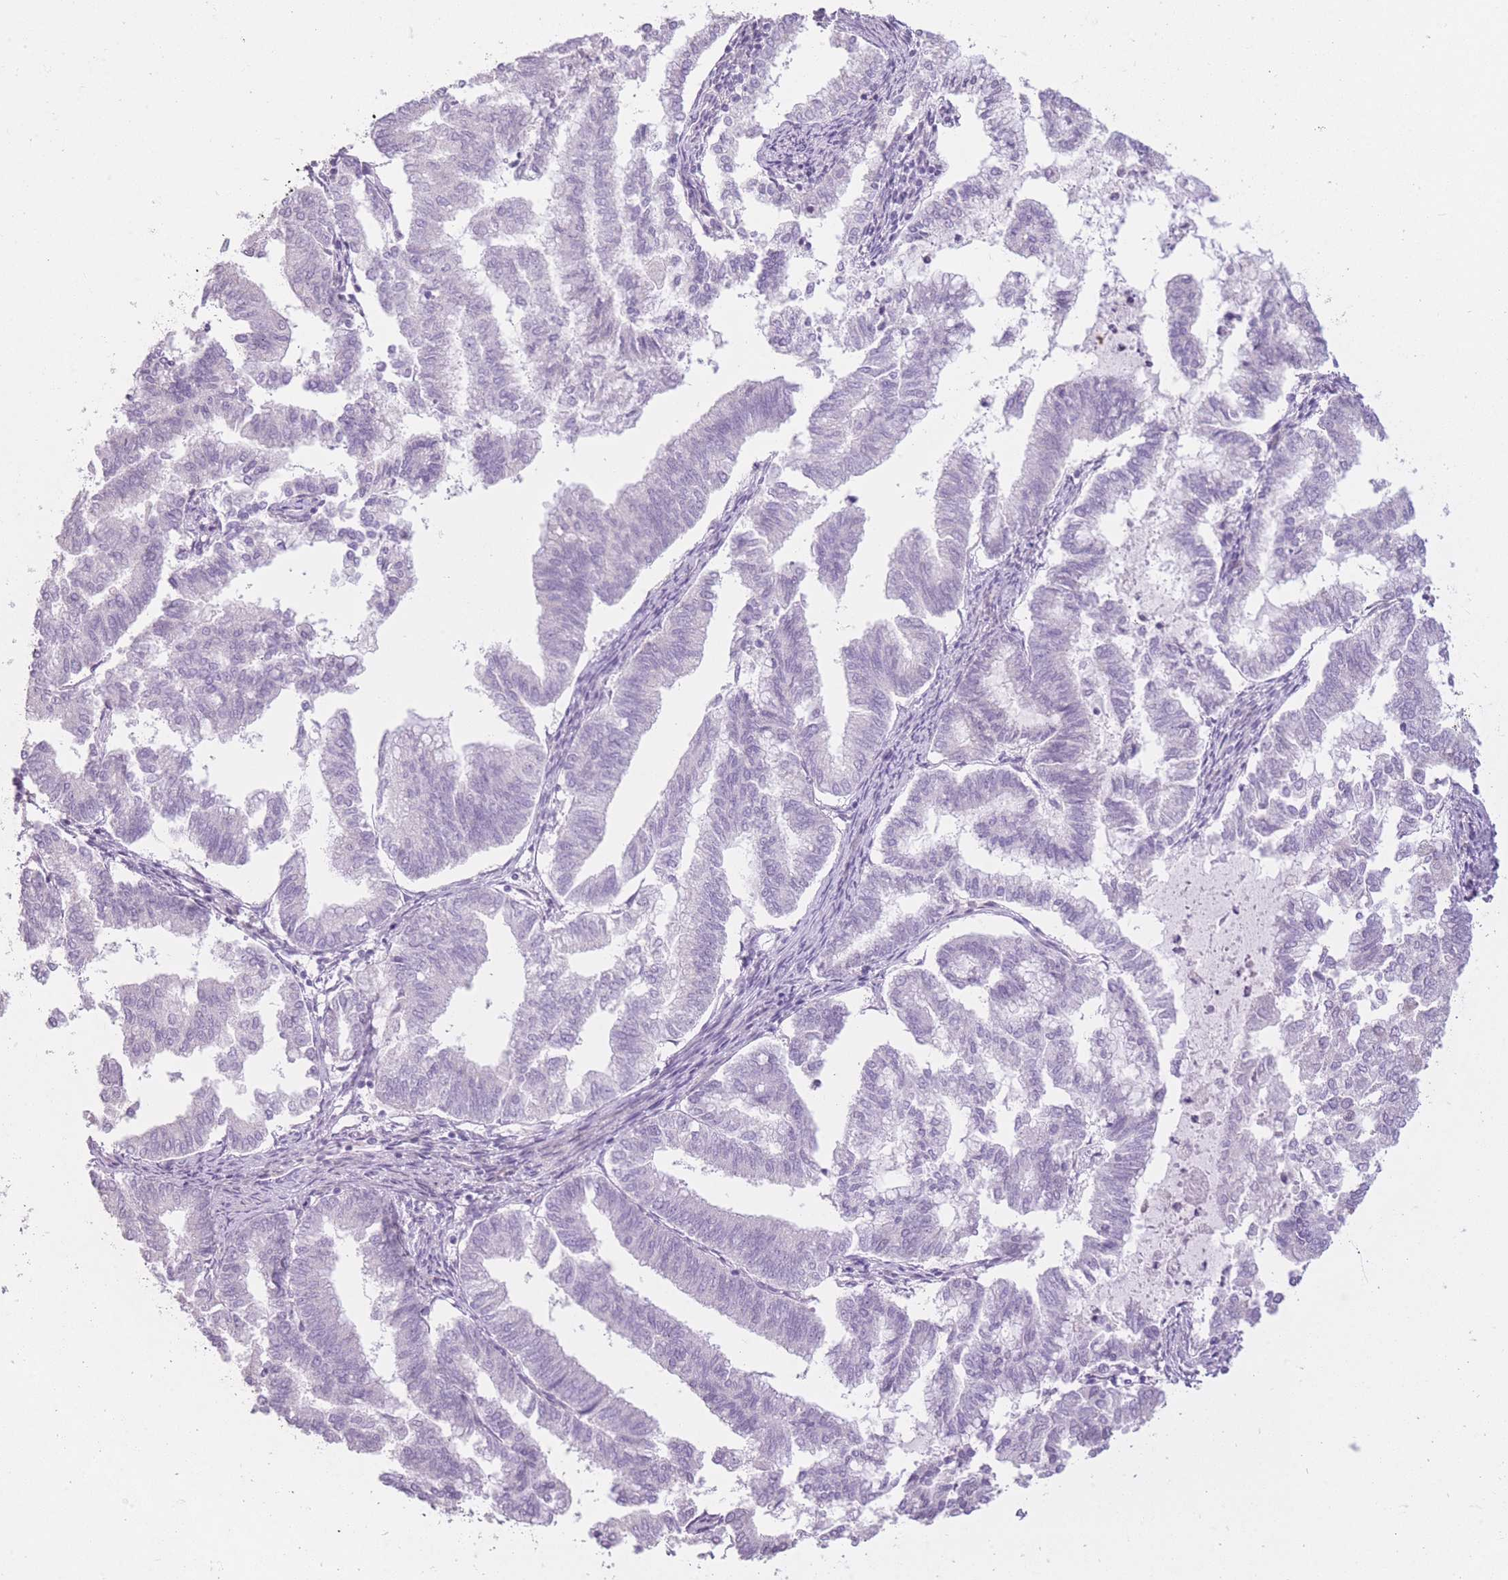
{"staining": {"intensity": "negative", "quantity": "none", "location": "none"}, "tissue": "endometrial cancer", "cell_type": "Tumor cells", "image_type": "cancer", "snomed": [{"axis": "morphology", "description": "Adenocarcinoma, NOS"}, {"axis": "topography", "description": "Endometrium"}], "caption": "Adenocarcinoma (endometrial) was stained to show a protein in brown. There is no significant positivity in tumor cells.", "gene": "ZBTB24", "patient": {"sex": "female", "age": 79}}